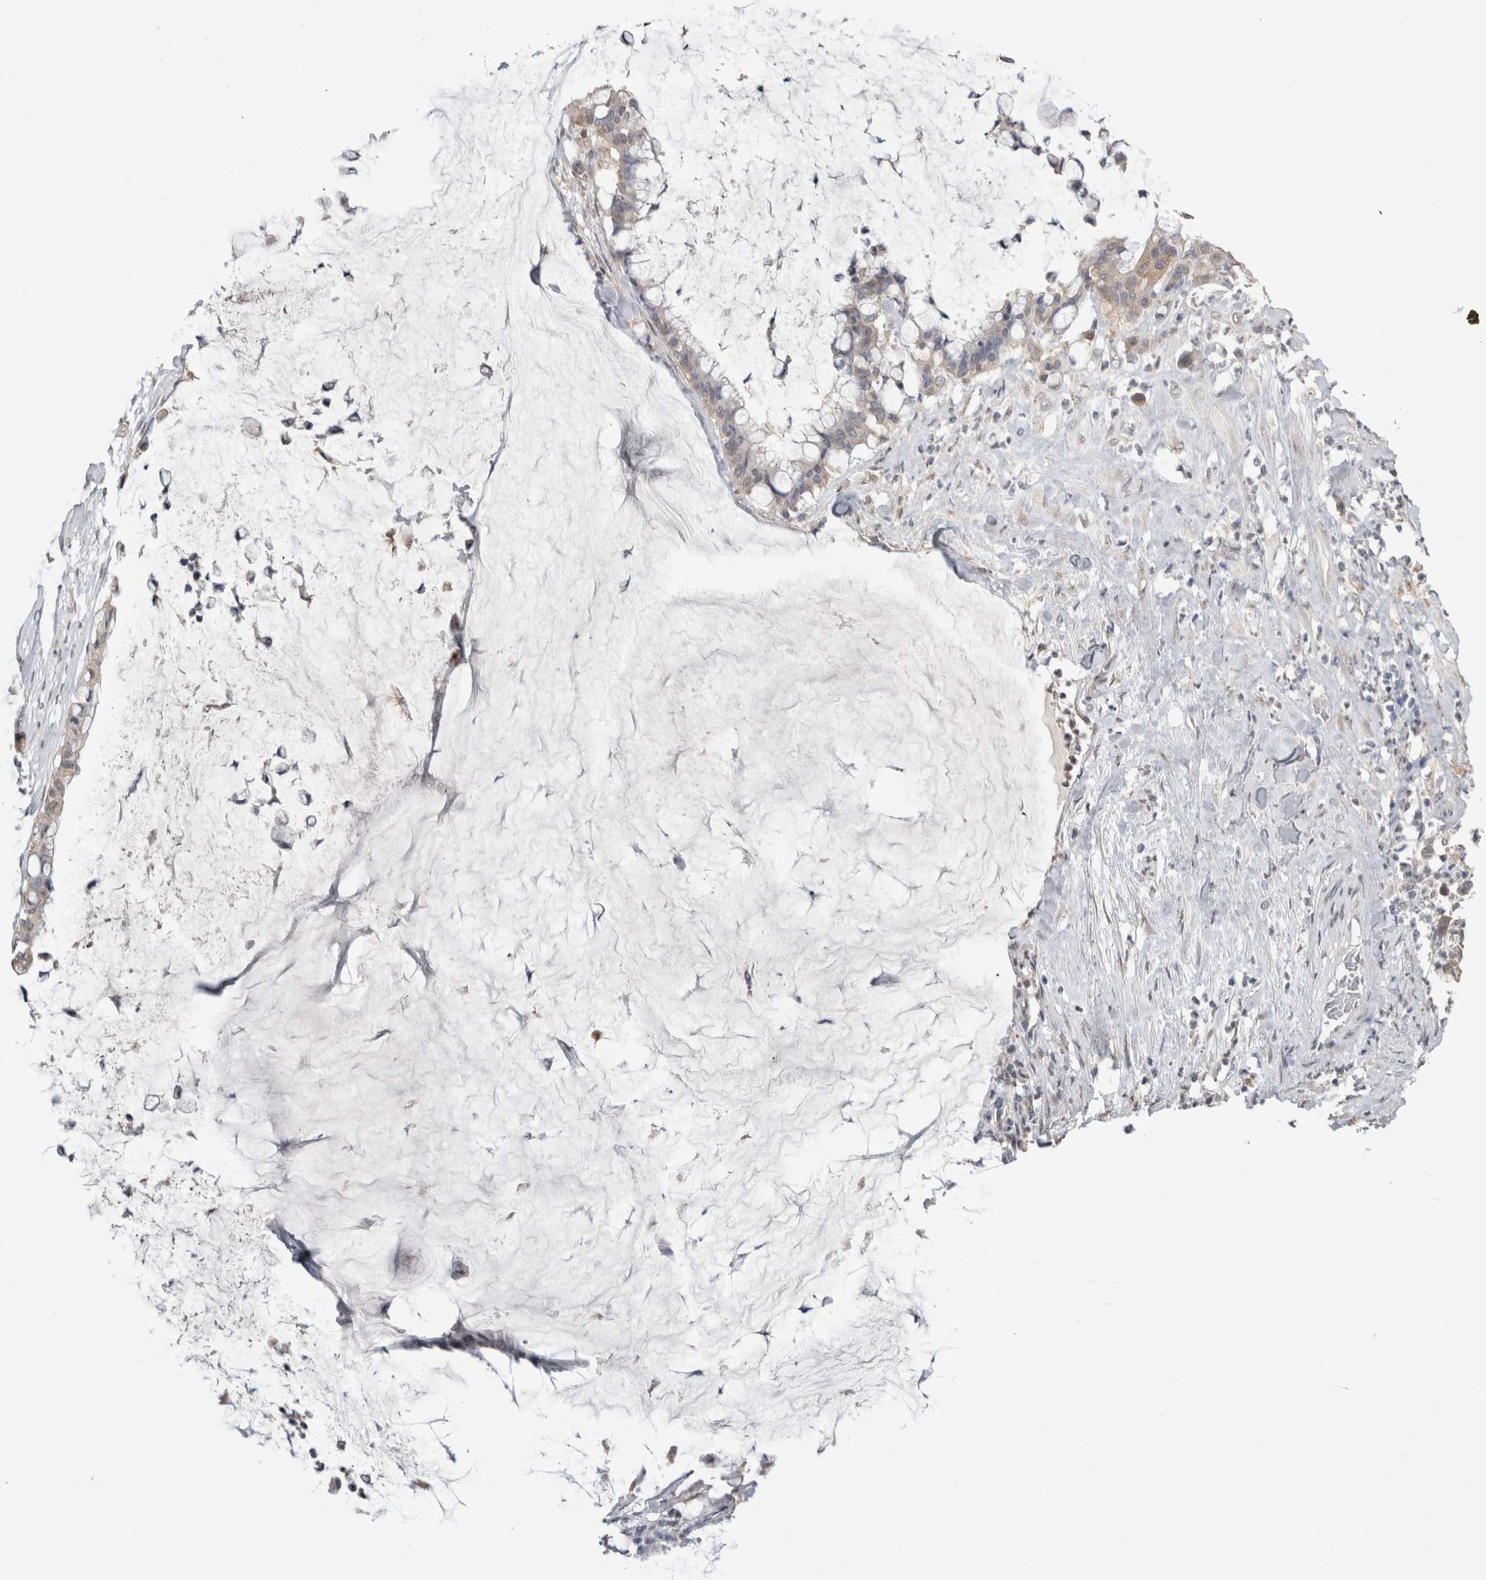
{"staining": {"intensity": "weak", "quantity": "<25%", "location": "cytoplasmic/membranous"}, "tissue": "pancreatic cancer", "cell_type": "Tumor cells", "image_type": "cancer", "snomed": [{"axis": "morphology", "description": "Adenocarcinoma, NOS"}, {"axis": "topography", "description": "Pancreas"}], "caption": "This is an immunohistochemistry (IHC) photomicrograph of human adenocarcinoma (pancreatic). There is no positivity in tumor cells.", "gene": "NAALADL2", "patient": {"sex": "male", "age": 41}}